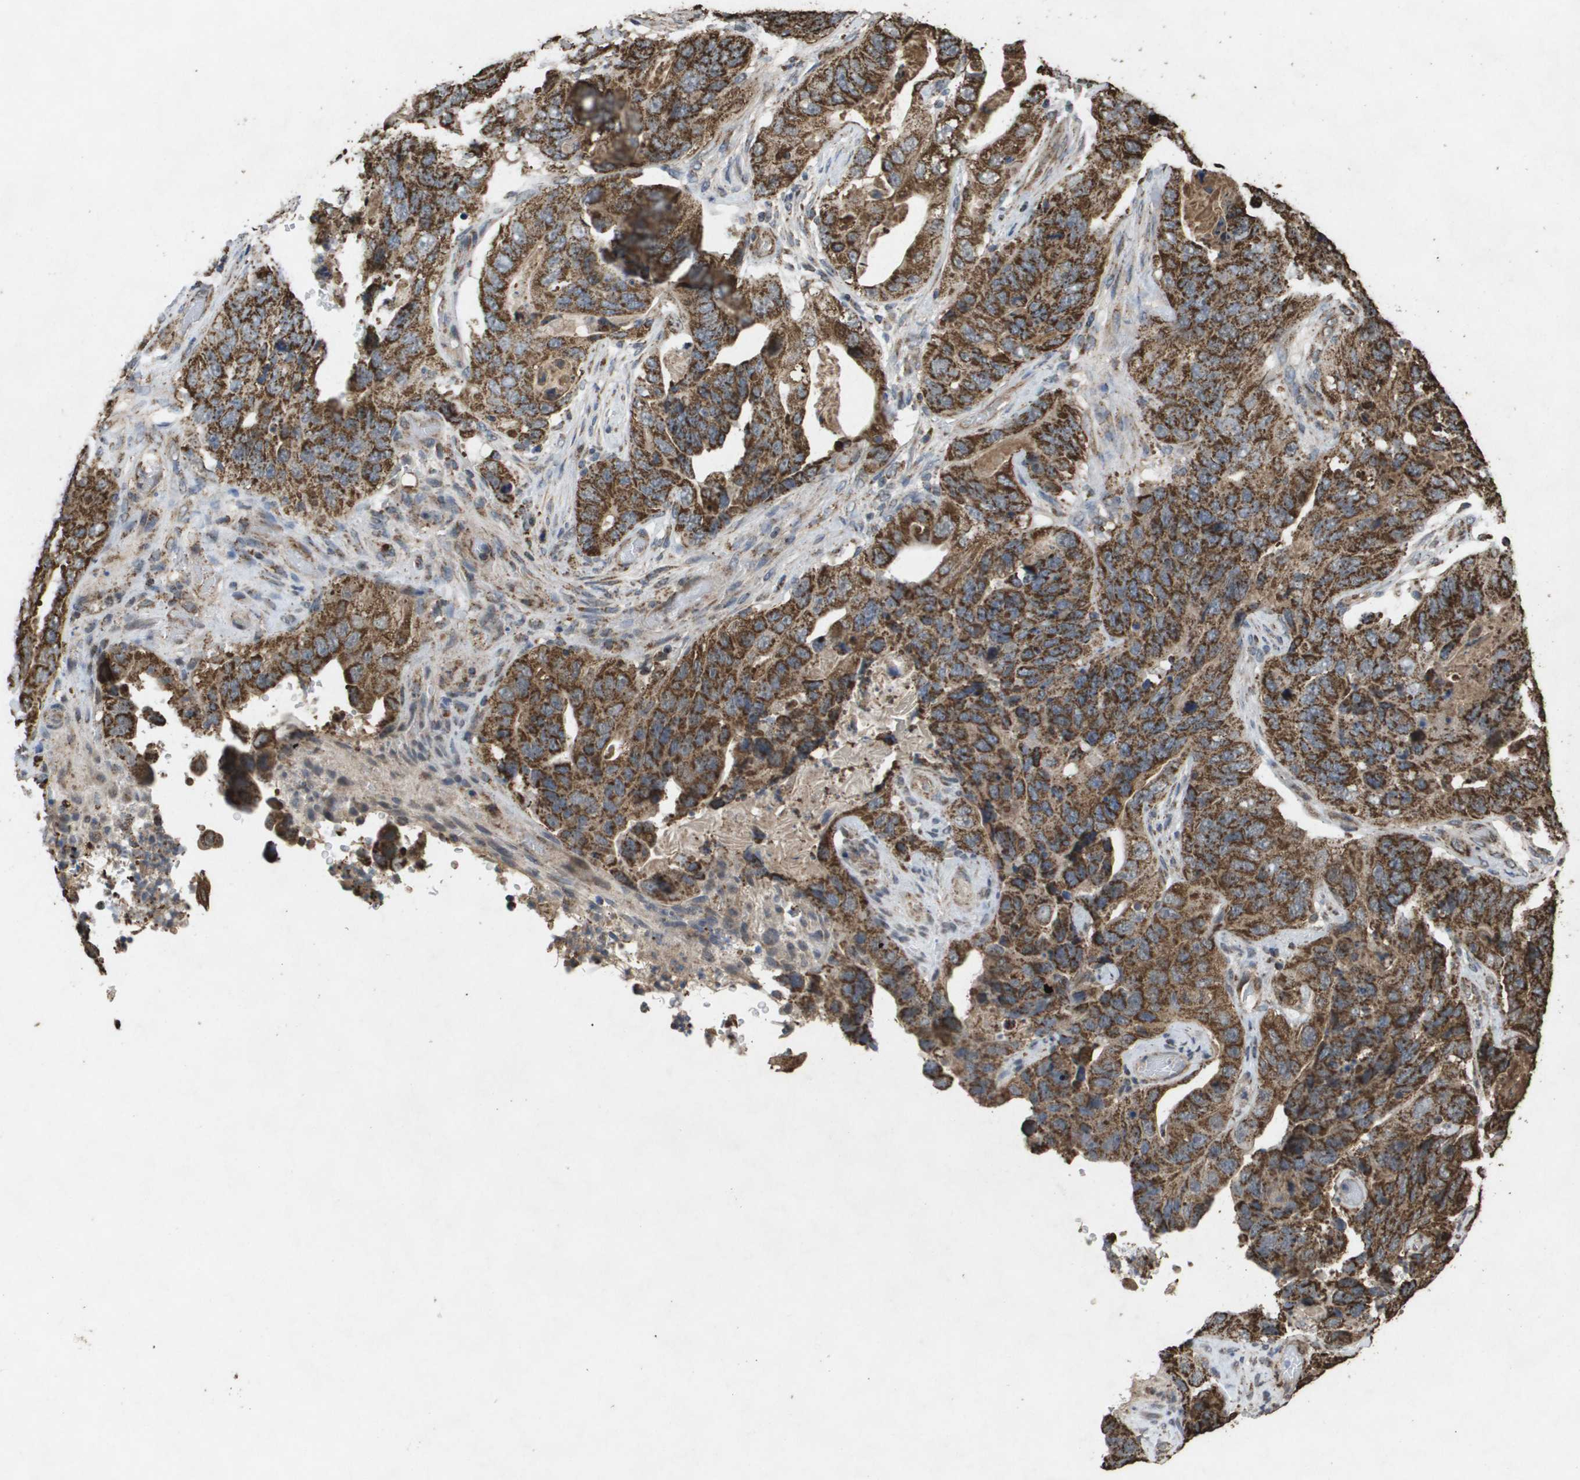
{"staining": {"intensity": "strong", "quantity": ">75%", "location": "cytoplasmic/membranous"}, "tissue": "stomach cancer", "cell_type": "Tumor cells", "image_type": "cancer", "snomed": [{"axis": "morphology", "description": "Adenocarcinoma, NOS"}, {"axis": "topography", "description": "Stomach"}], "caption": "Tumor cells exhibit strong cytoplasmic/membranous staining in about >75% of cells in stomach cancer (adenocarcinoma).", "gene": "HSPE1", "patient": {"sex": "female", "age": 89}}